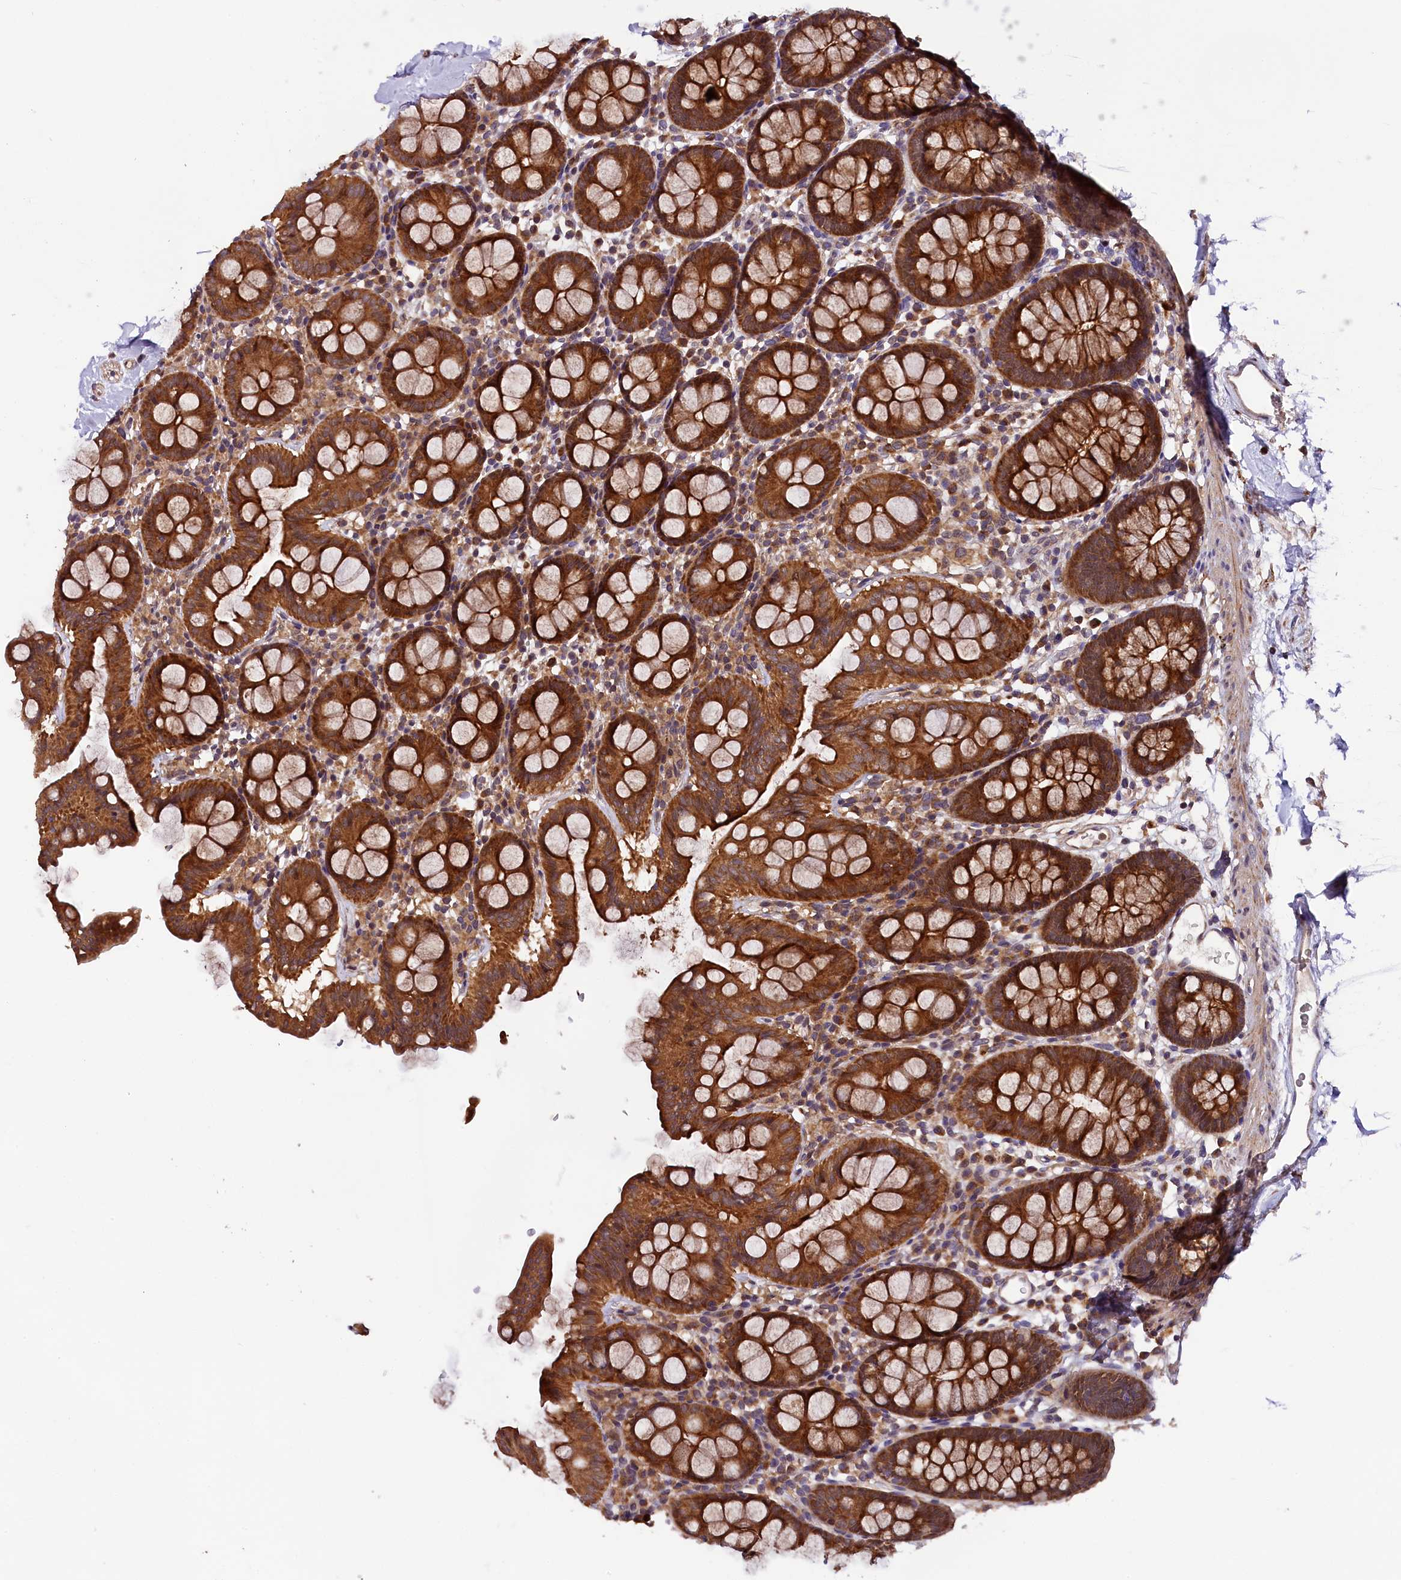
{"staining": {"intensity": "moderate", "quantity": ">75%", "location": "cytoplasmic/membranous"}, "tissue": "colon", "cell_type": "Endothelial cells", "image_type": "normal", "snomed": [{"axis": "morphology", "description": "Normal tissue, NOS"}, {"axis": "topography", "description": "Colon"}], "caption": "Brown immunohistochemical staining in benign colon shows moderate cytoplasmic/membranous positivity in about >75% of endothelial cells.", "gene": "DOHH", "patient": {"sex": "male", "age": 75}}